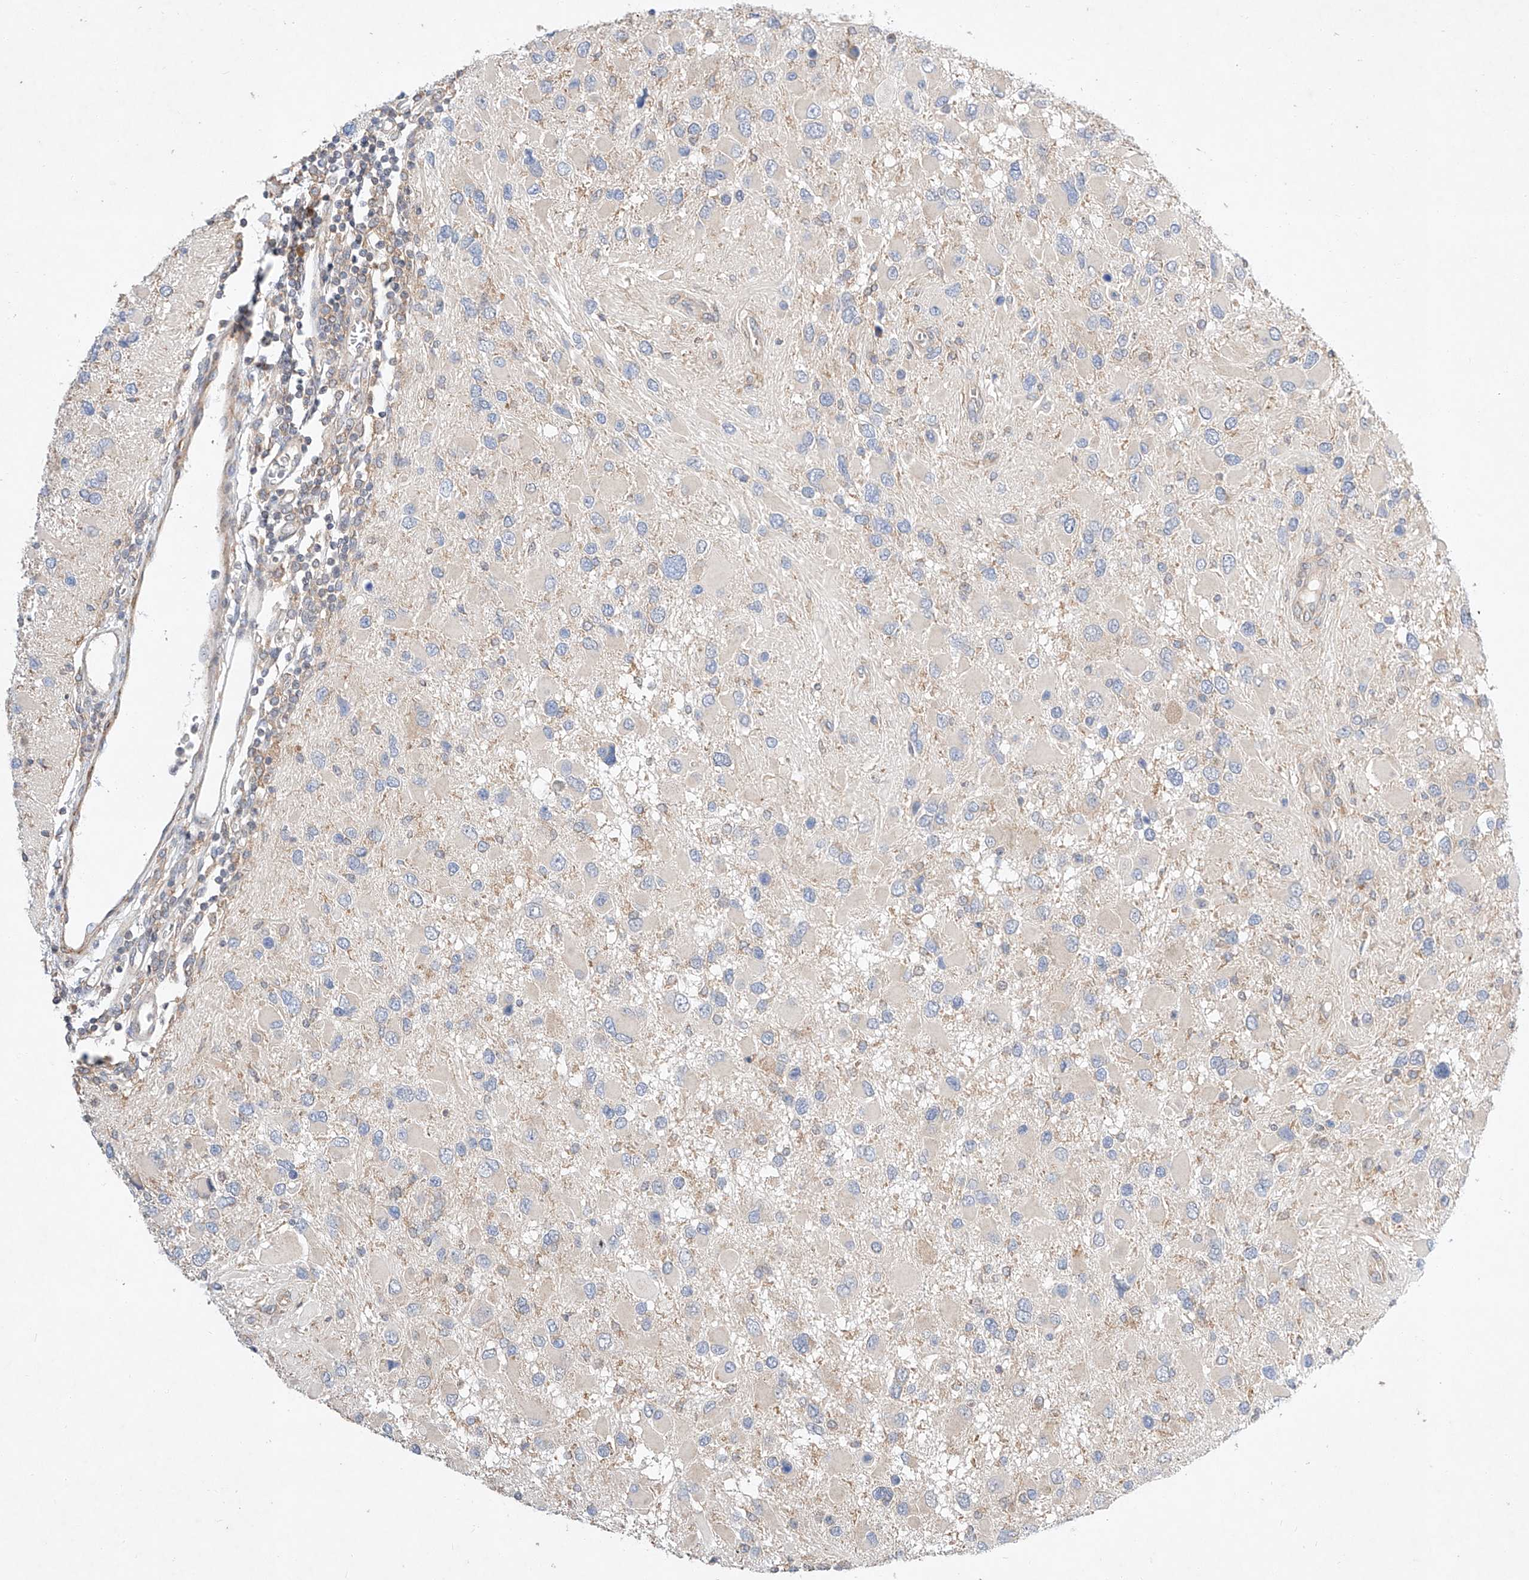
{"staining": {"intensity": "negative", "quantity": "none", "location": "none"}, "tissue": "glioma", "cell_type": "Tumor cells", "image_type": "cancer", "snomed": [{"axis": "morphology", "description": "Glioma, malignant, High grade"}, {"axis": "topography", "description": "Brain"}], "caption": "Malignant glioma (high-grade) stained for a protein using IHC demonstrates no positivity tumor cells.", "gene": "C6orf118", "patient": {"sex": "male", "age": 53}}